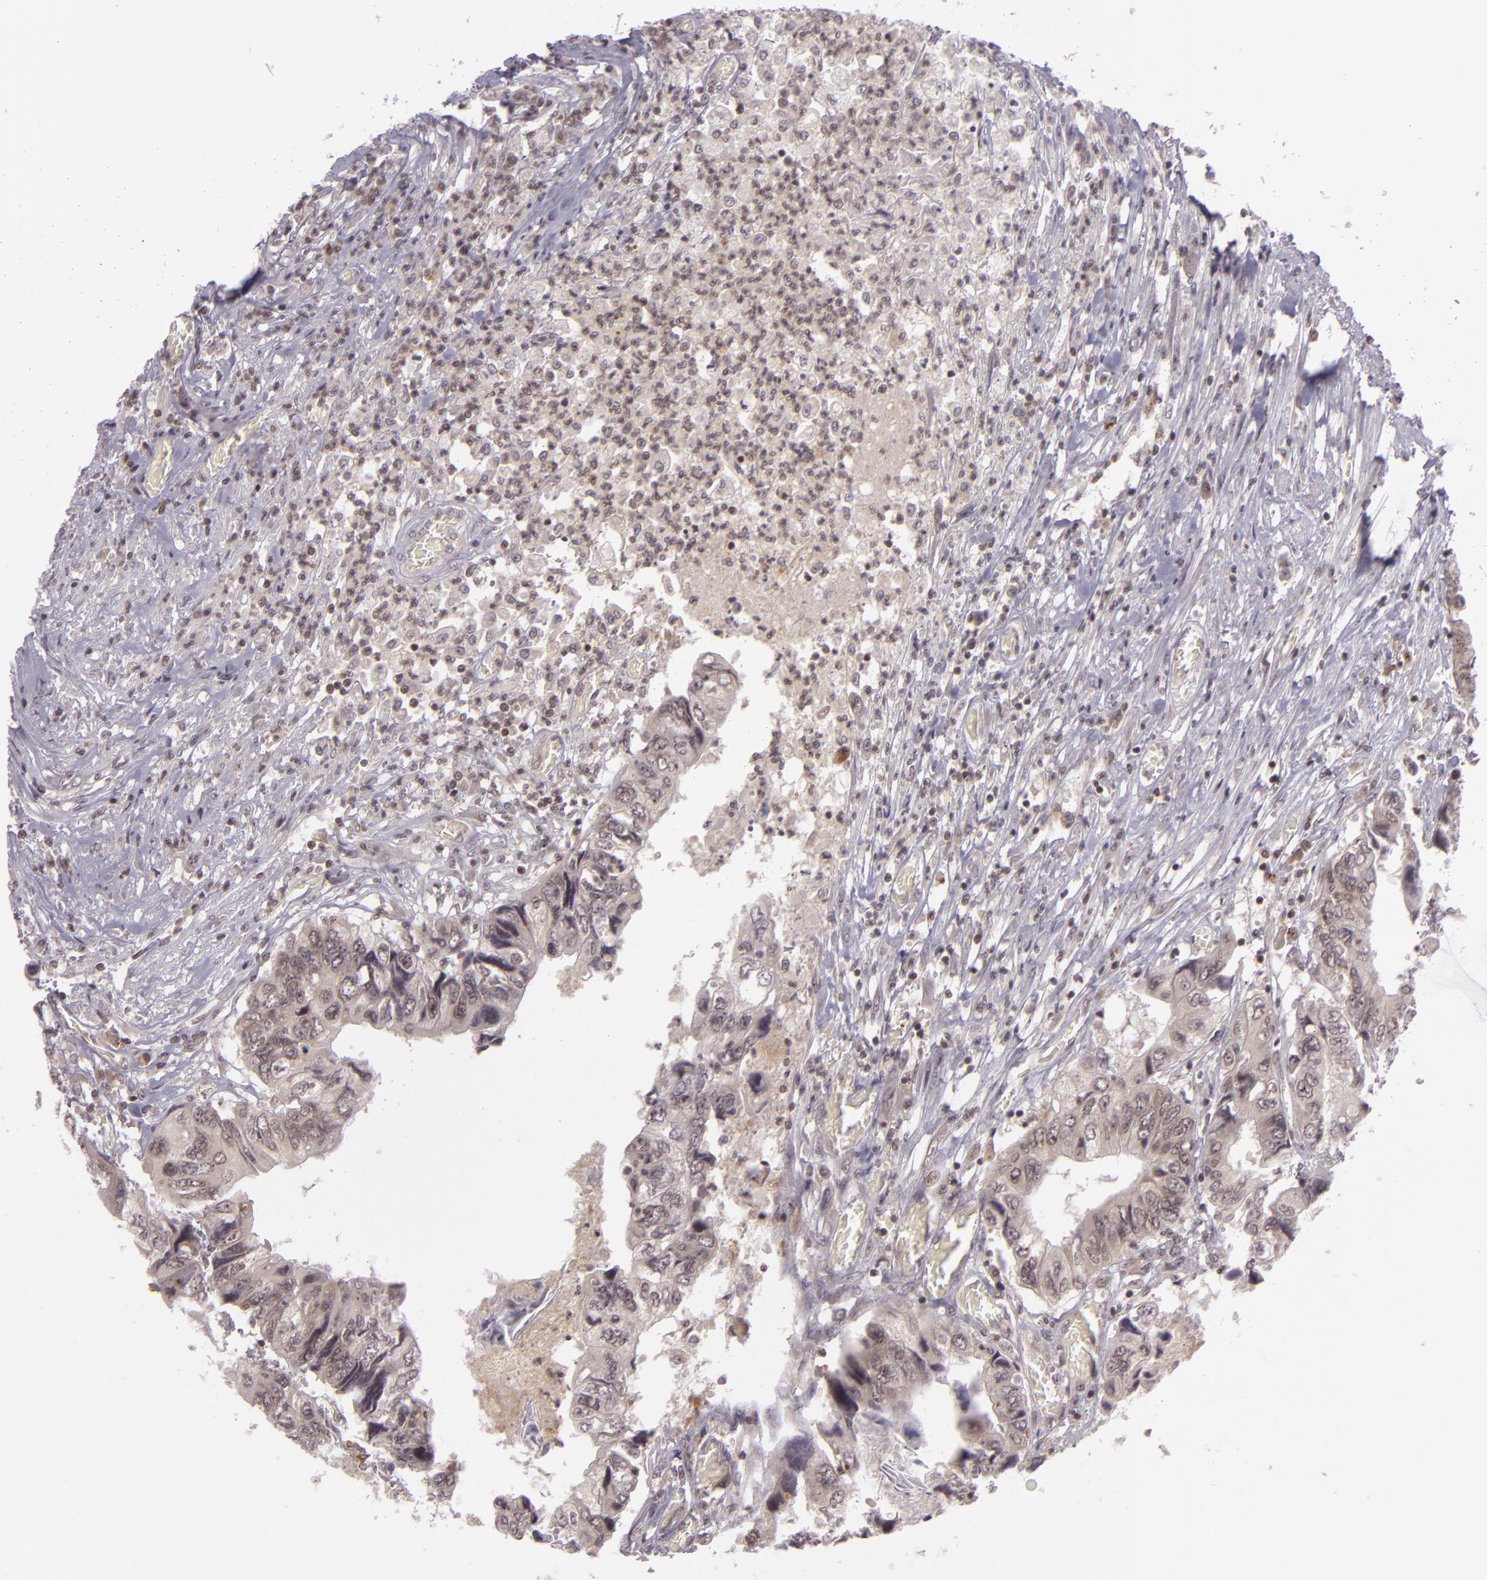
{"staining": {"intensity": "moderate", "quantity": ">75%", "location": "cytoplasmic/membranous,nuclear"}, "tissue": "colorectal cancer", "cell_type": "Tumor cells", "image_type": "cancer", "snomed": [{"axis": "morphology", "description": "Adenocarcinoma, NOS"}, {"axis": "topography", "description": "Rectum"}], "caption": "Protein expression analysis of human colorectal adenocarcinoma reveals moderate cytoplasmic/membranous and nuclear expression in approximately >75% of tumor cells. Immunohistochemistry (ihc) stains the protein in brown and the nuclei are stained blue.", "gene": "ZFX", "patient": {"sex": "female", "age": 82}}